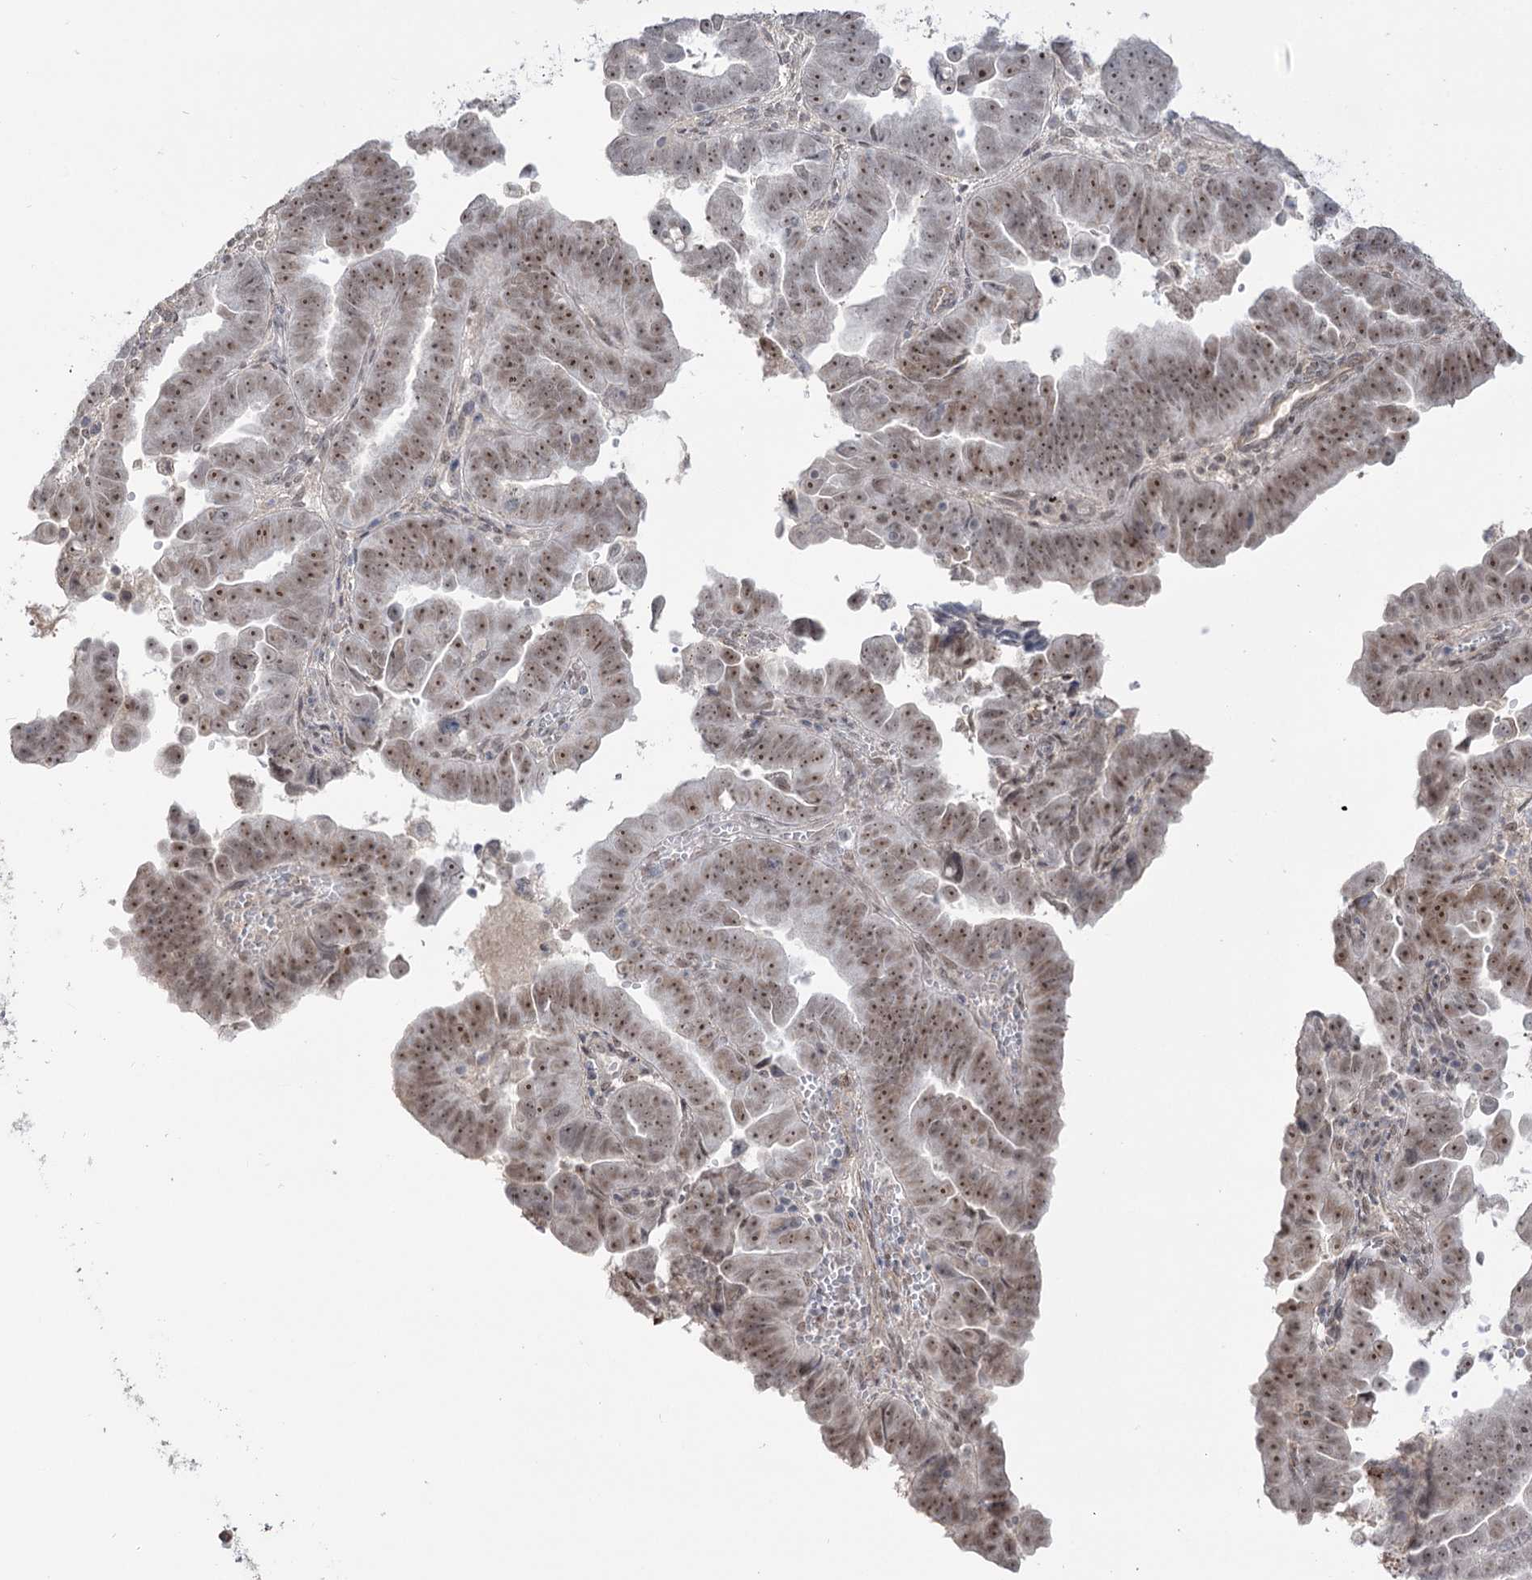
{"staining": {"intensity": "moderate", "quantity": ">75%", "location": "nuclear"}, "tissue": "endometrial cancer", "cell_type": "Tumor cells", "image_type": "cancer", "snomed": [{"axis": "morphology", "description": "Adenocarcinoma, NOS"}, {"axis": "topography", "description": "Endometrium"}], "caption": "A micrograph of human adenocarcinoma (endometrial) stained for a protein shows moderate nuclear brown staining in tumor cells. Immunohistochemistry (ihc) stains the protein in brown and the nuclei are stained blue.", "gene": "ZSCAN23", "patient": {"sex": "female", "age": 75}}